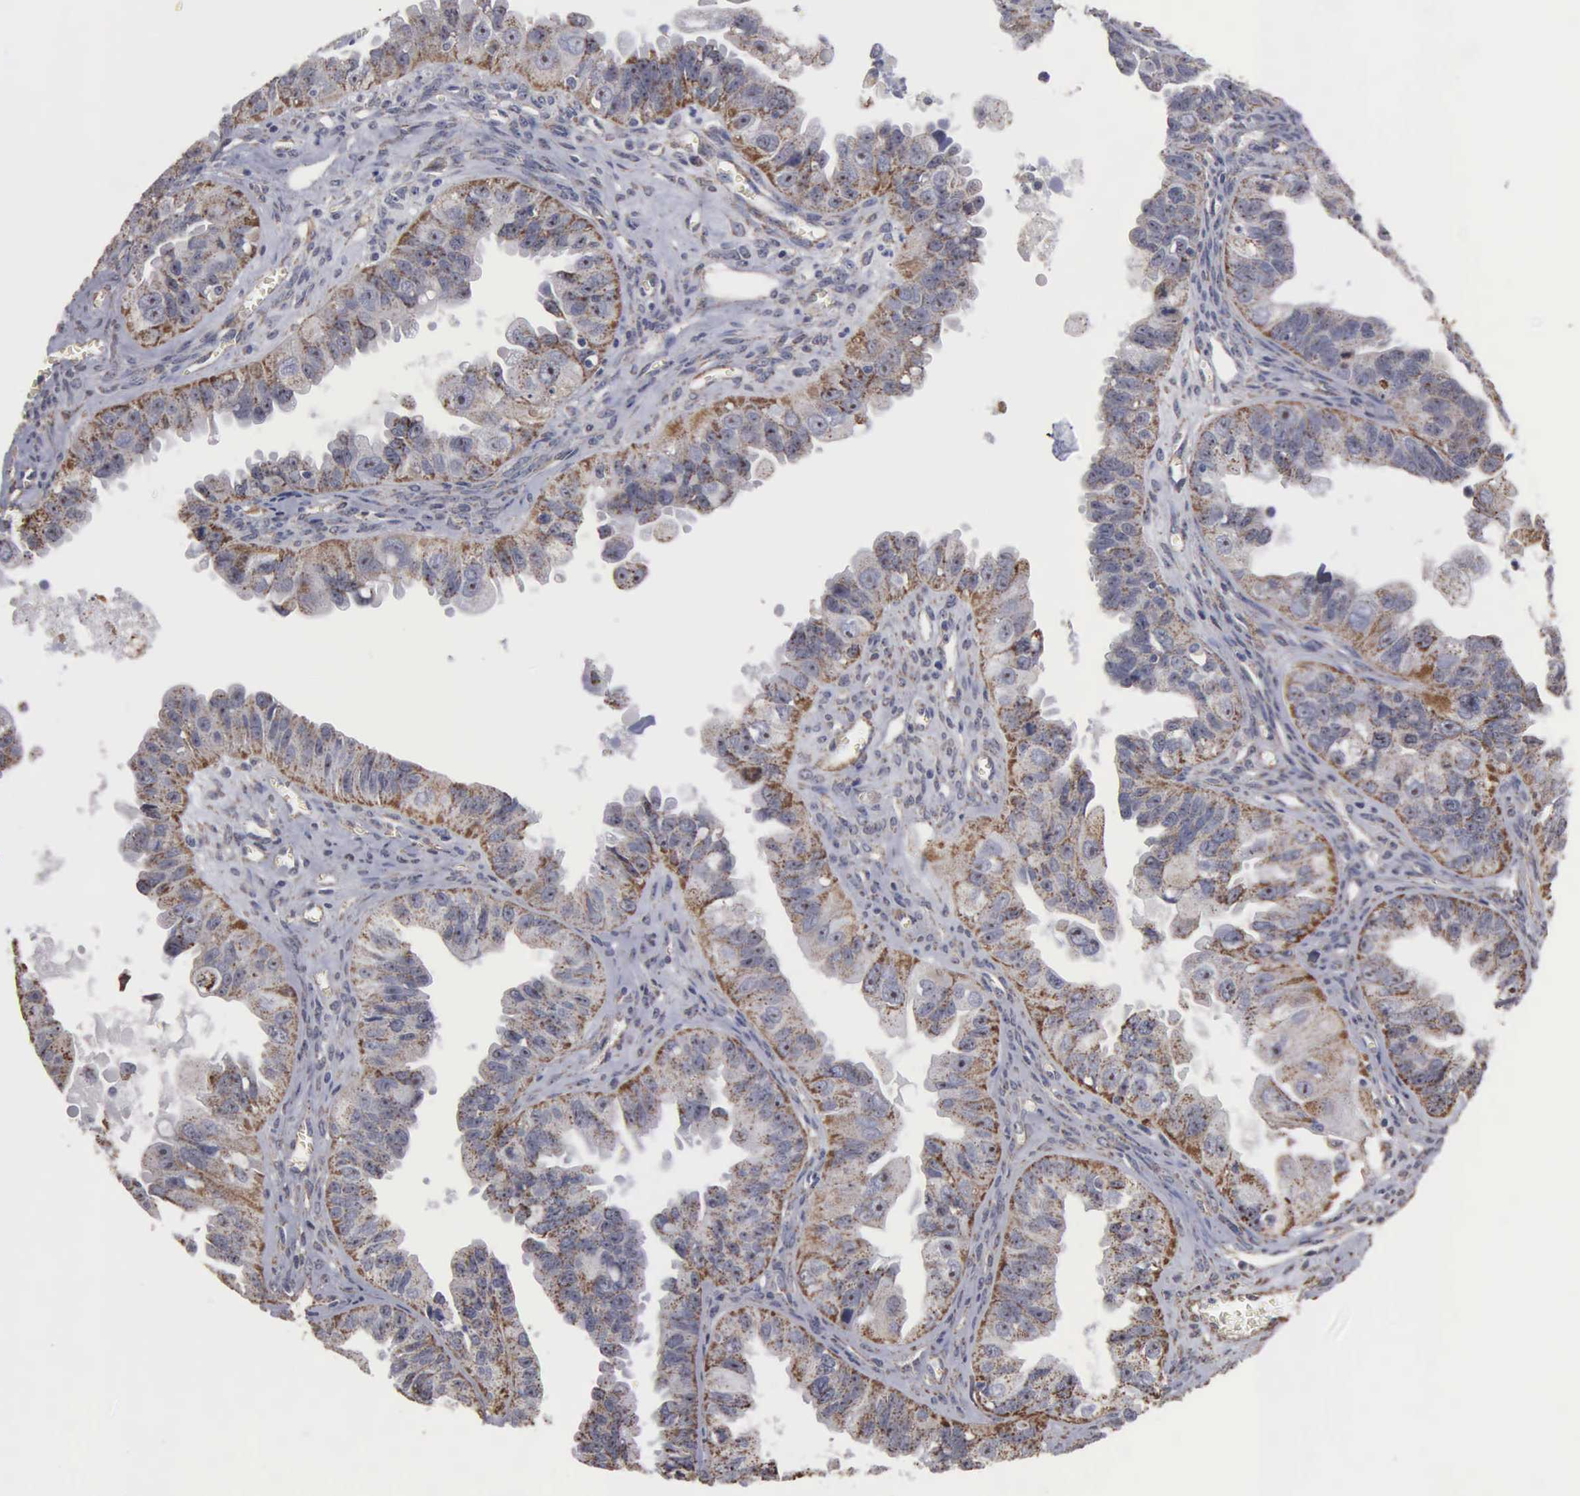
{"staining": {"intensity": "weak", "quantity": "25%-75%", "location": "cytoplasmic/membranous"}, "tissue": "ovarian cancer", "cell_type": "Tumor cells", "image_type": "cancer", "snomed": [{"axis": "morphology", "description": "Carcinoma, endometroid"}, {"axis": "topography", "description": "Ovary"}], "caption": "Immunohistochemistry (IHC) (DAB (3,3'-diaminobenzidine)) staining of human ovarian cancer (endometroid carcinoma) displays weak cytoplasmic/membranous protein expression in approximately 25%-75% of tumor cells. The staining was performed using DAB (3,3'-diaminobenzidine), with brown indicating positive protein expression. Nuclei are stained blue with hematoxylin.", "gene": "NGDN", "patient": {"sex": "female", "age": 85}}